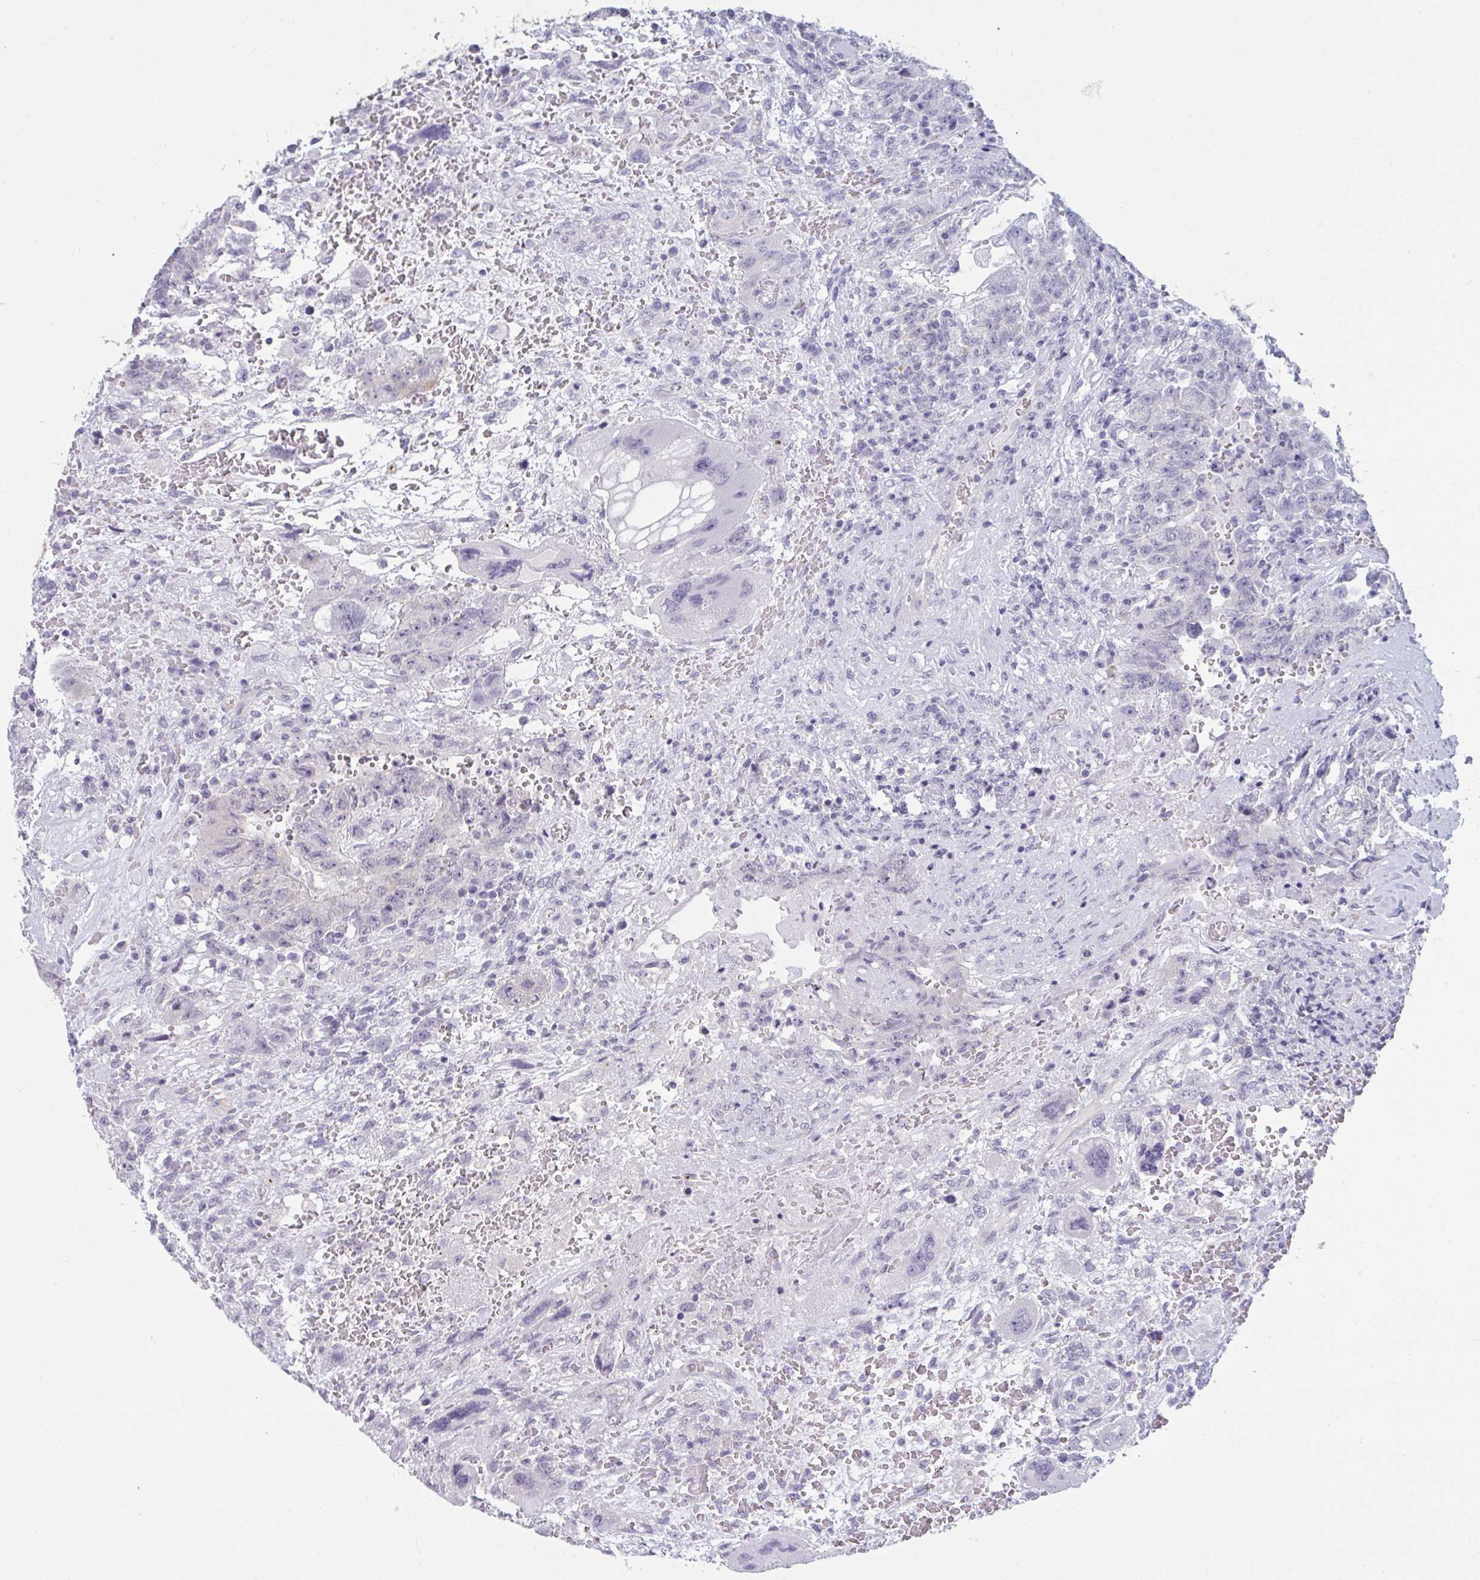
{"staining": {"intensity": "negative", "quantity": "none", "location": "none"}, "tissue": "testis cancer", "cell_type": "Tumor cells", "image_type": "cancer", "snomed": [{"axis": "morphology", "description": "Carcinoma, Embryonal, NOS"}, {"axis": "topography", "description": "Testis"}], "caption": "Photomicrograph shows no significant protein positivity in tumor cells of testis cancer.", "gene": "TBC1D4", "patient": {"sex": "male", "age": 26}}